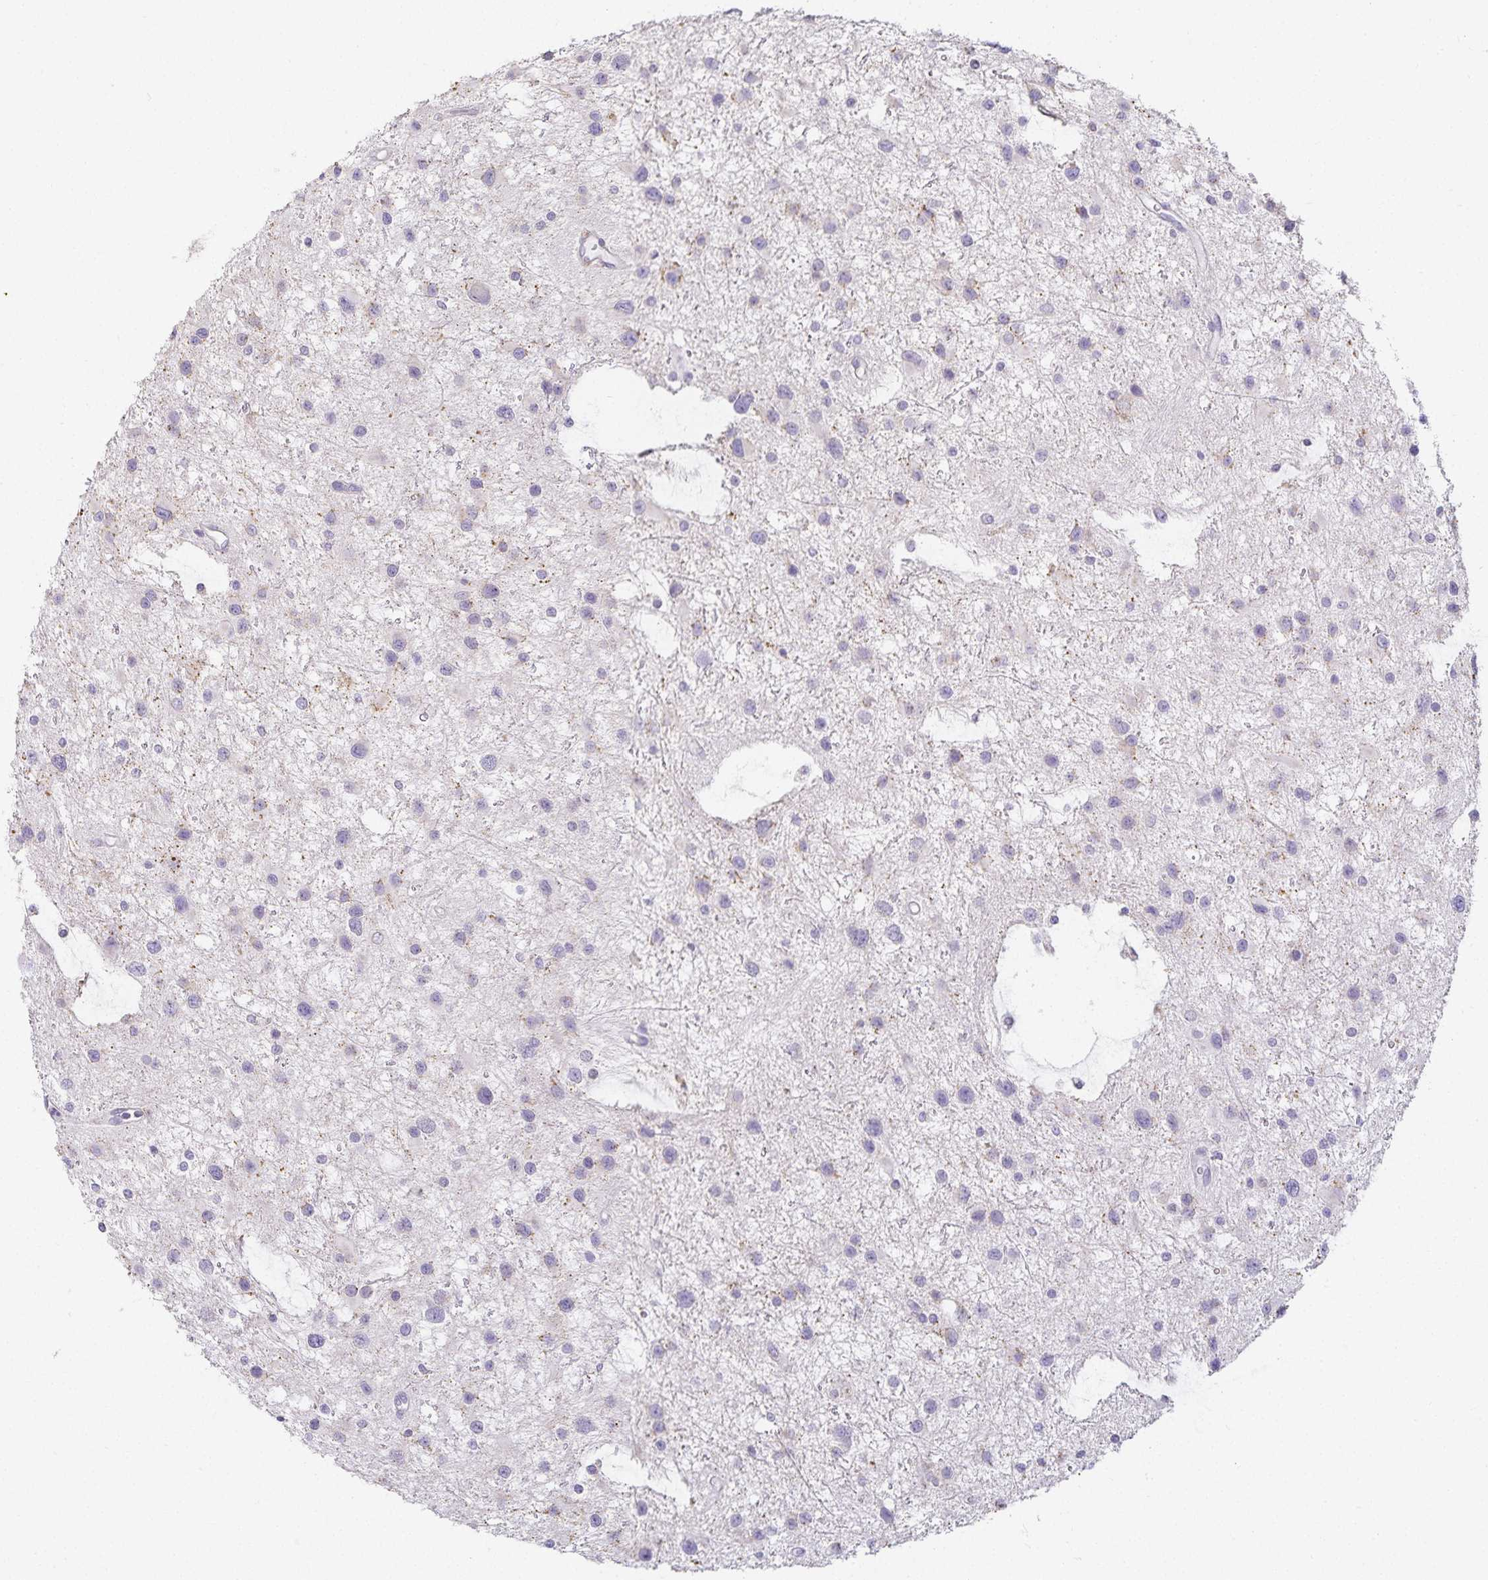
{"staining": {"intensity": "negative", "quantity": "none", "location": "none"}, "tissue": "glioma", "cell_type": "Tumor cells", "image_type": "cancer", "snomed": [{"axis": "morphology", "description": "Glioma, malignant, Low grade"}, {"axis": "topography", "description": "Brain"}], "caption": "This is a image of immunohistochemistry (IHC) staining of malignant glioma (low-grade), which shows no staining in tumor cells.", "gene": "GP2", "patient": {"sex": "female", "age": 32}}